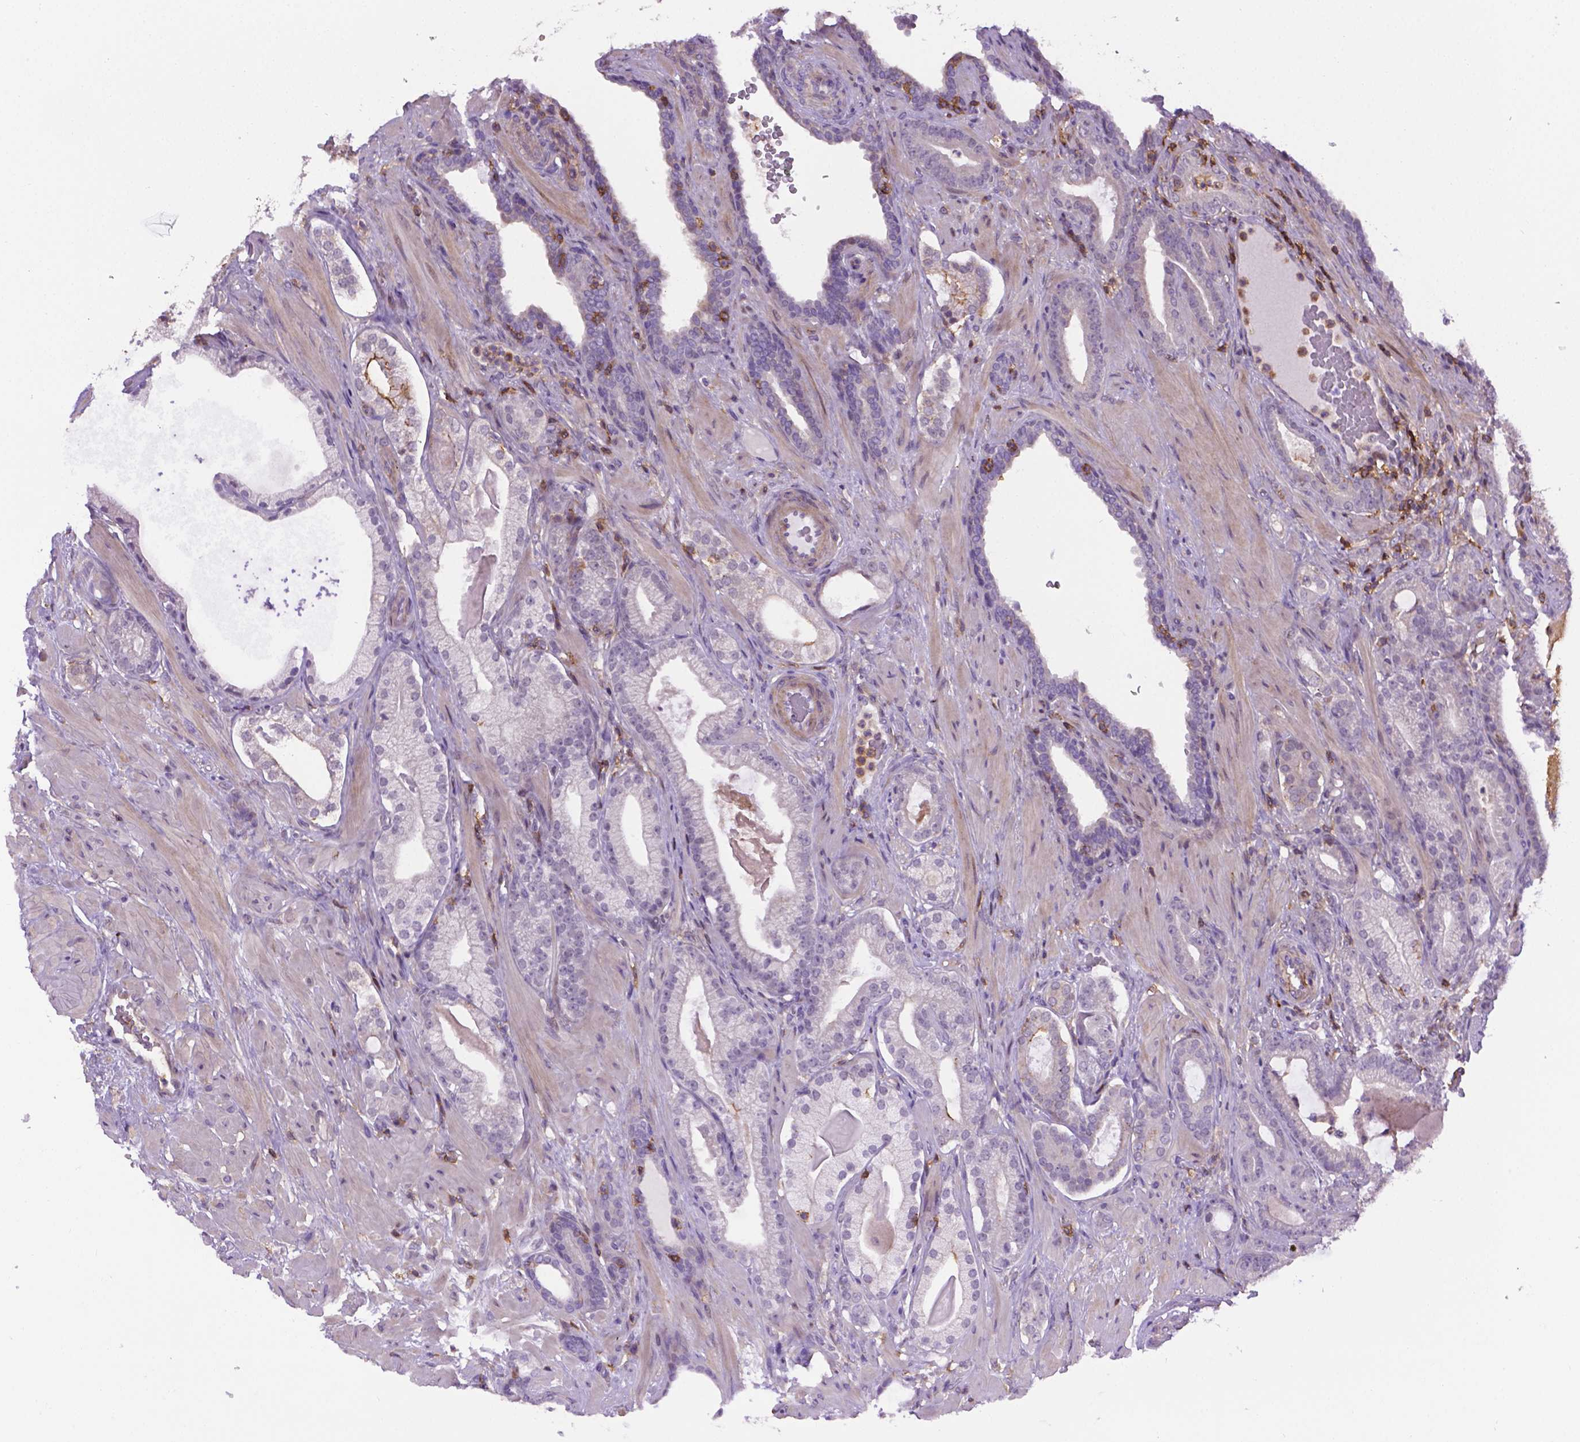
{"staining": {"intensity": "negative", "quantity": "none", "location": "none"}, "tissue": "prostate cancer", "cell_type": "Tumor cells", "image_type": "cancer", "snomed": [{"axis": "morphology", "description": "Adenocarcinoma, Low grade"}, {"axis": "topography", "description": "Prostate"}], "caption": "An IHC histopathology image of prostate cancer (adenocarcinoma (low-grade)) is shown. There is no staining in tumor cells of prostate cancer (adenocarcinoma (low-grade)).", "gene": "ACAD10", "patient": {"sex": "male", "age": 57}}